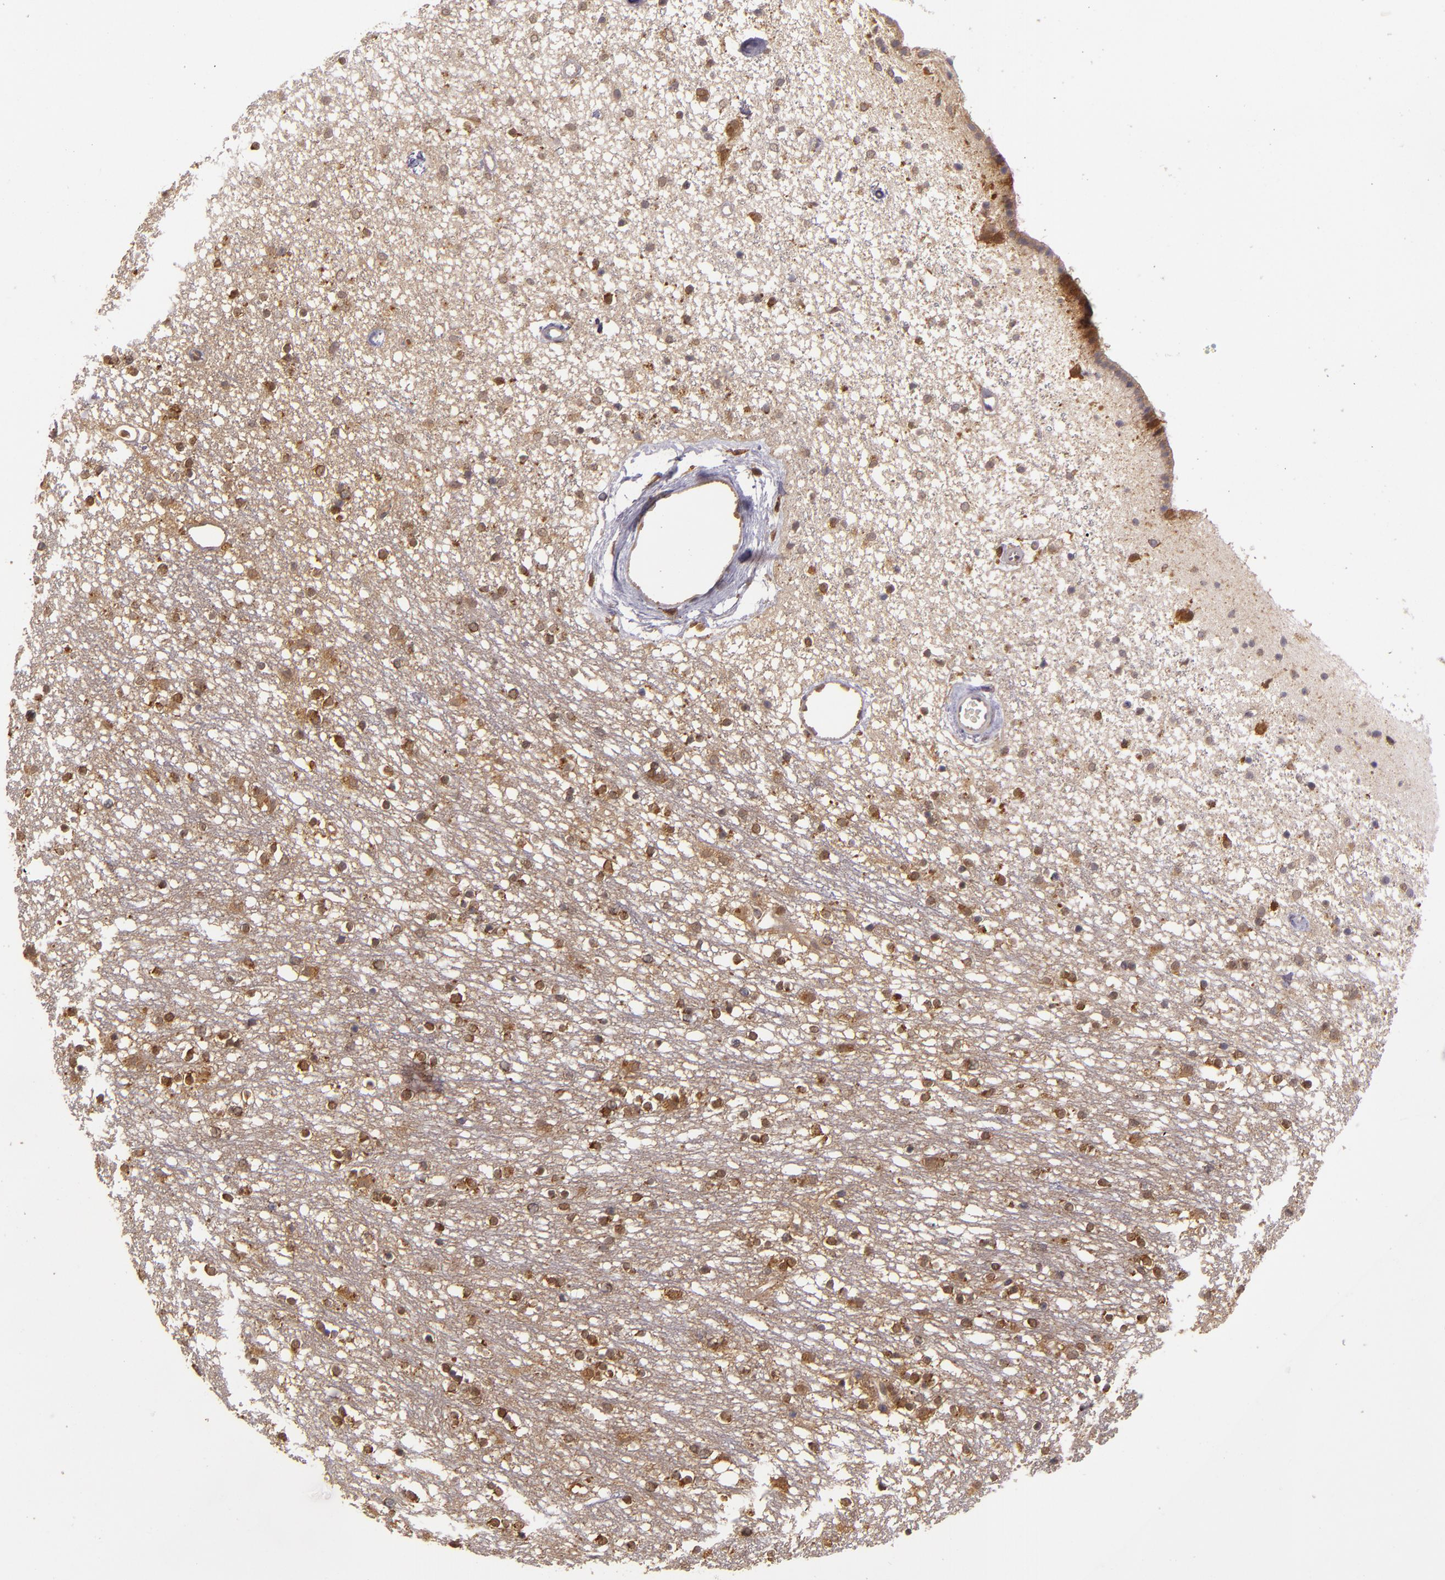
{"staining": {"intensity": "weak", "quantity": "25%-75%", "location": "cytoplasmic/membranous,nuclear"}, "tissue": "caudate", "cell_type": "Glial cells", "image_type": "normal", "snomed": [{"axis": "morphology", "description": "Normal tissue, NOS"}, {"axis": "topography", "description": "Lateral ventricle wall"}], "caption": "Immunohistochemical staining of benign caudate reveals weak cytoplasmic/membranous,nuclear protein positivity in approximately 25%-75% of glial cells. The protein of interest is stained brown, and the nuclei are stained in blue (DAB IHC with brightfield microscopy, high magnification).", "gene": "FHIT", "patient": {"sex": "female", "age": 54}}